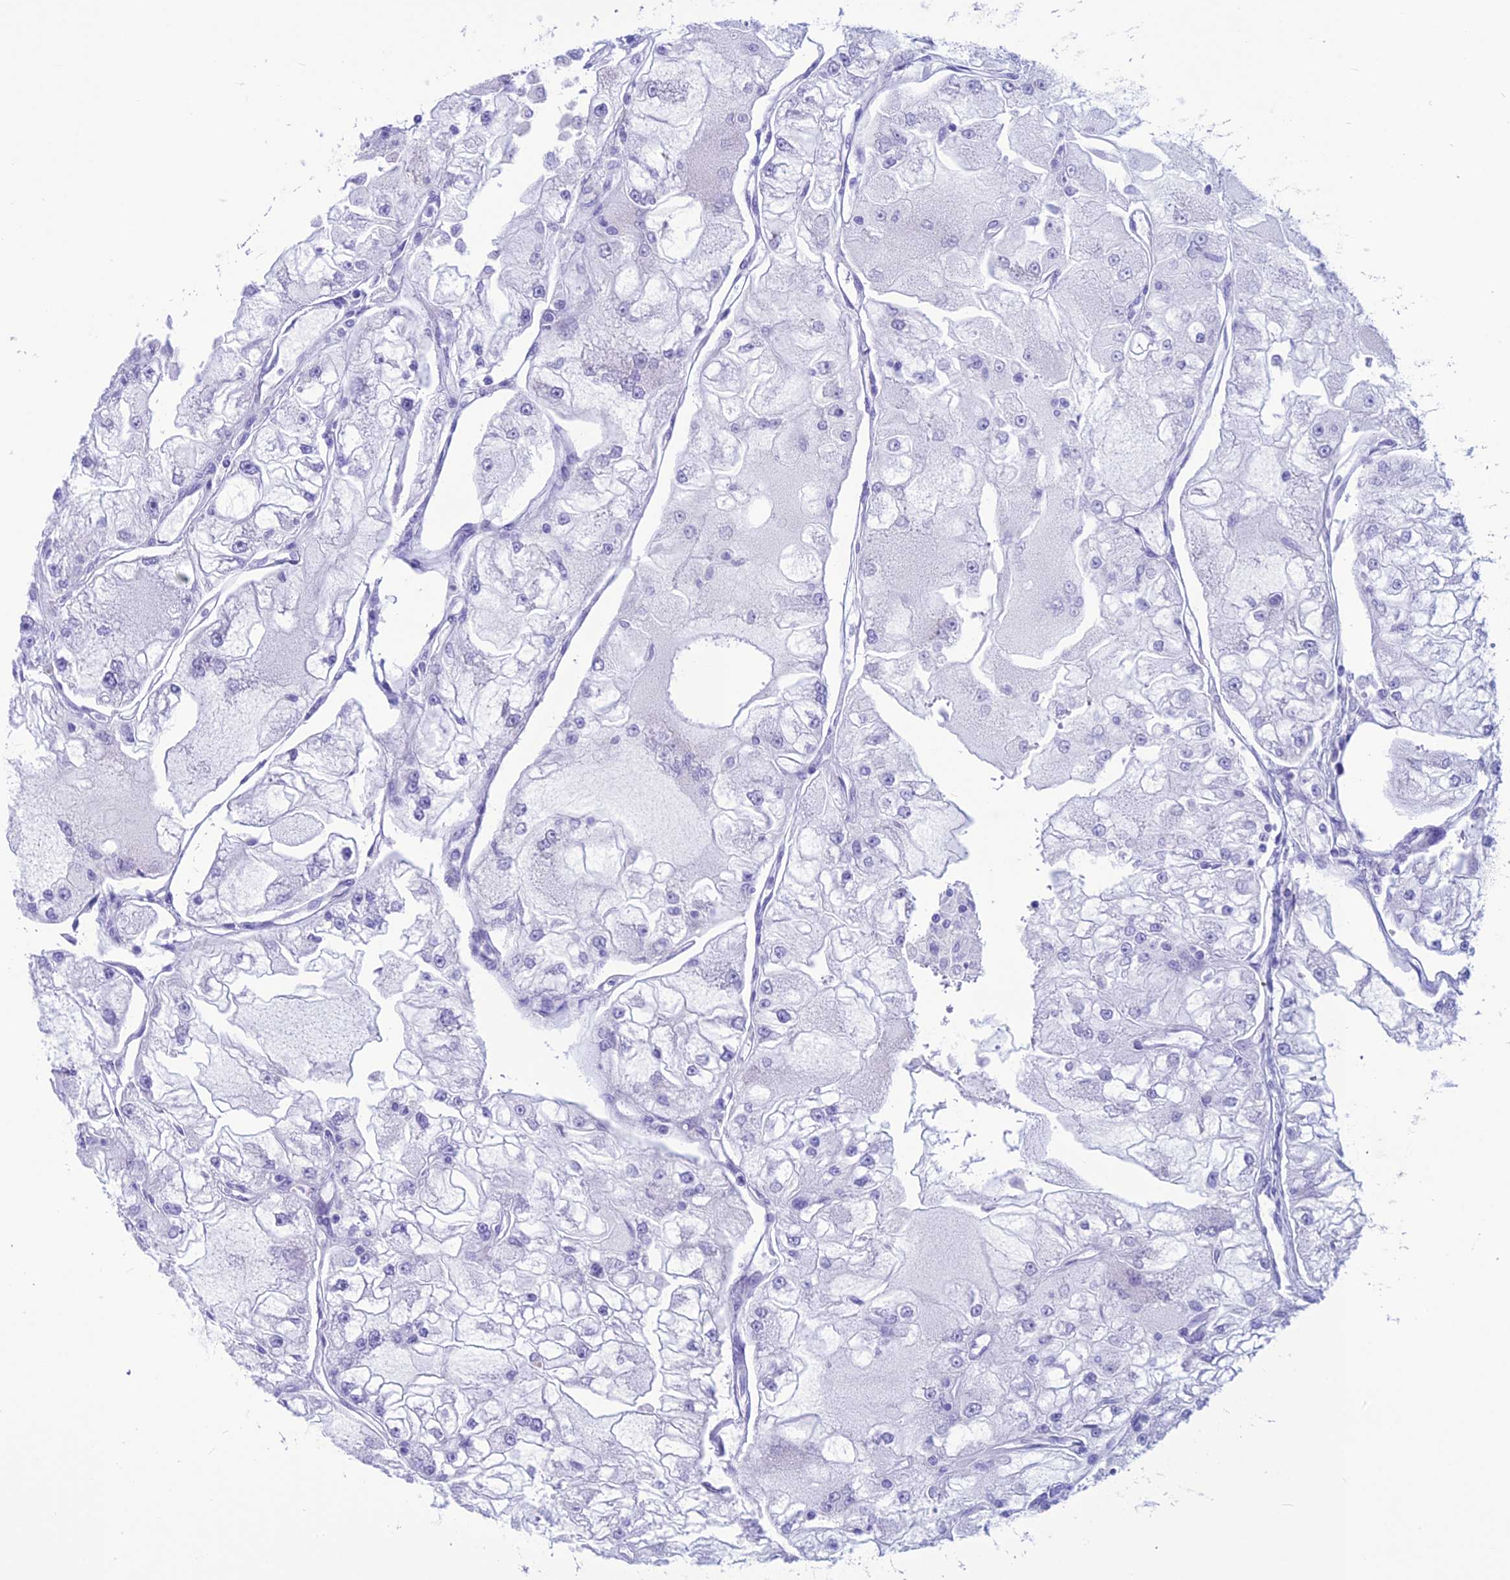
{"staining": {"intensity": "negative", "quantity": "none", "location": "none"}, "tissue": "renal cancer", "cell_type": "Tumor cells", "image_type": "cancer", "snomed": [{"axis": "morphology", "description": "Adenocarcinoma, NOS"}, {"axis": "topography", "description": "Kidney"}], "caption": "Tumor cells show no significant protein positivity in renal adenocarcinoma.", "gene": "TRAM1L1", "patient": {"sex": "female", "age": 72}}